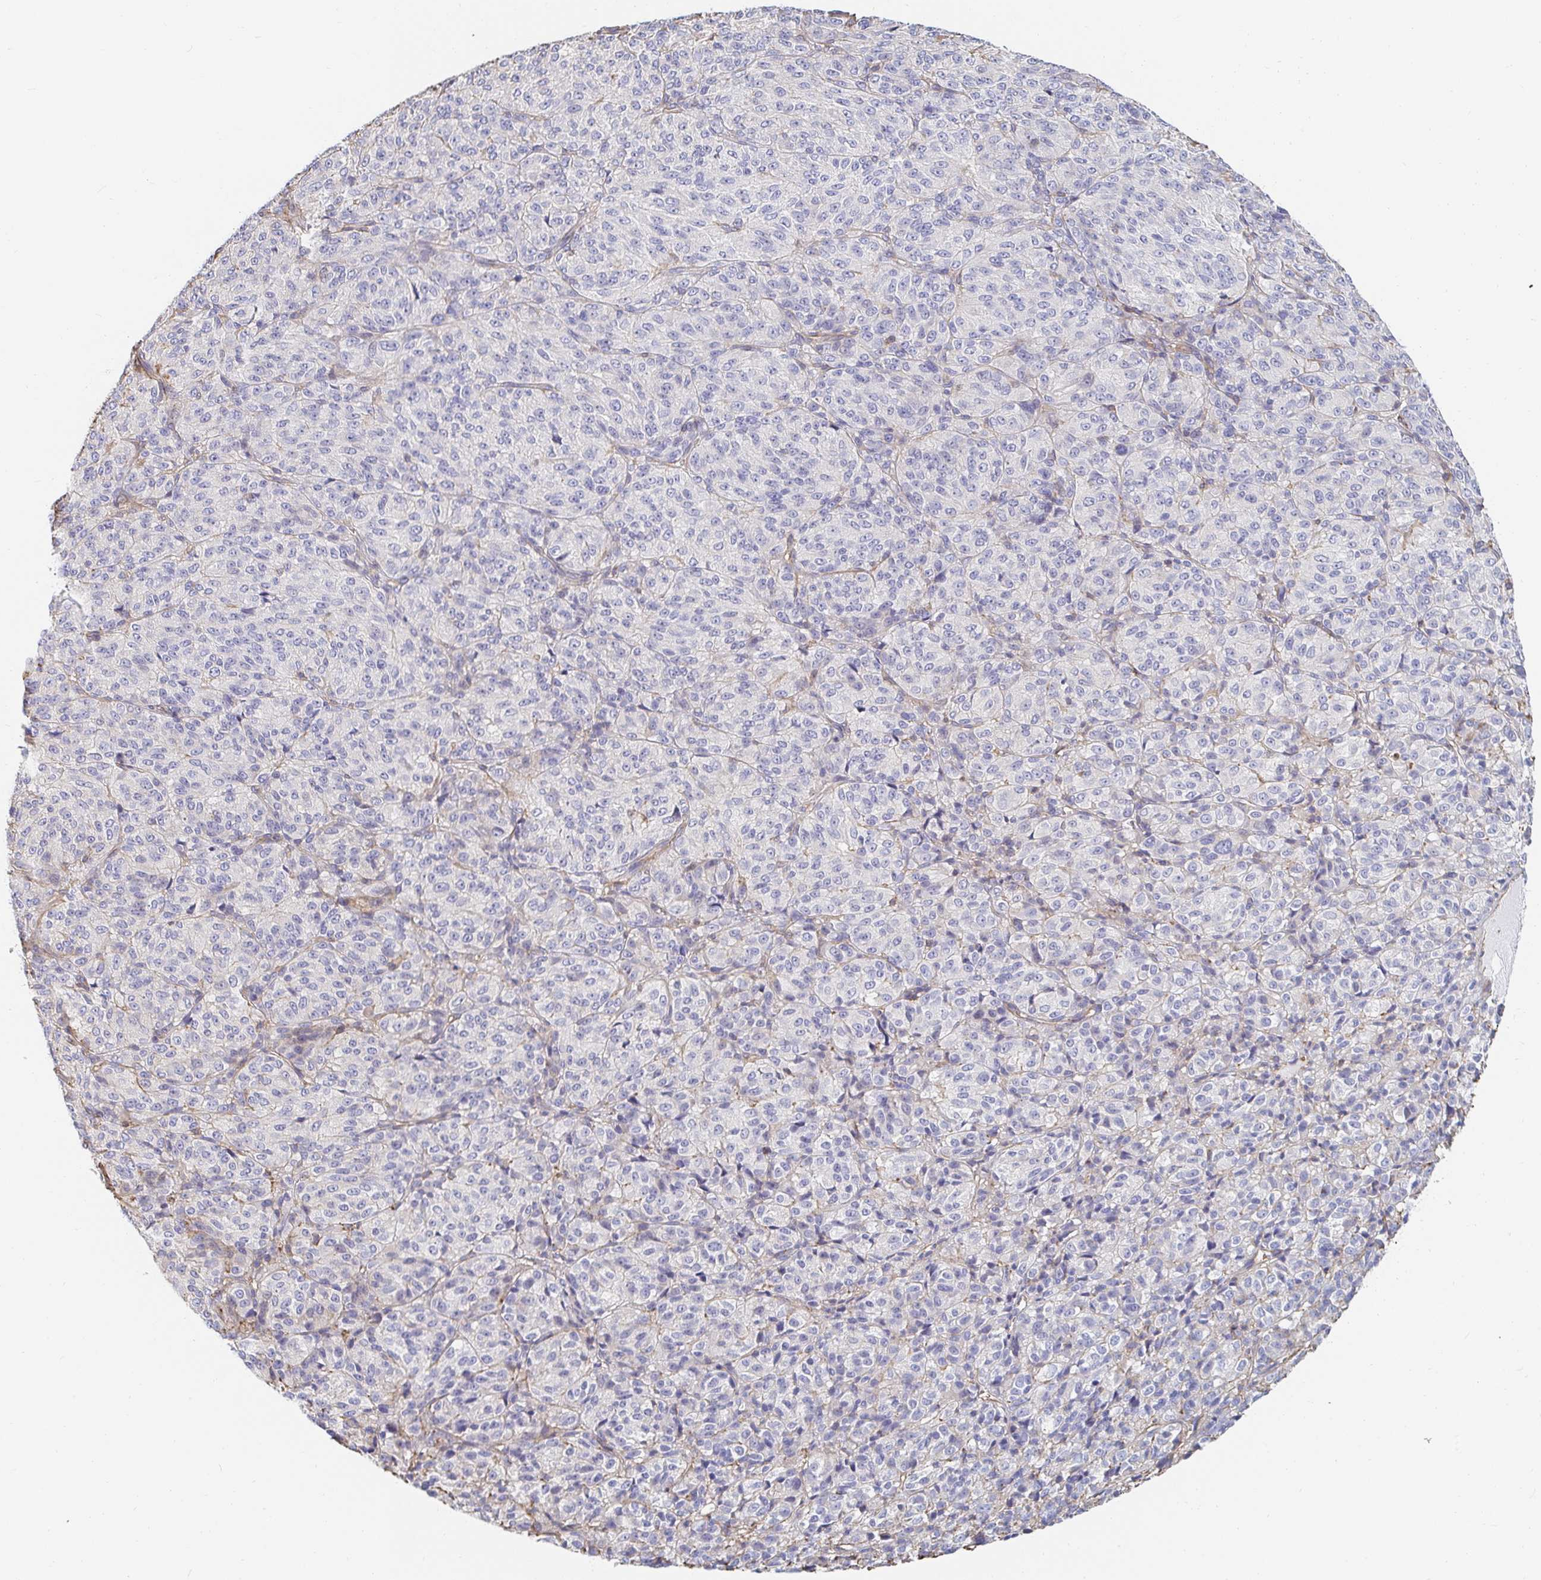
{"staining": {"intensity": "negative", "quantity": "none", "location": "none"}, "tissue": "melanoma", "cell_type": "Tumor cells", "image_type": "cancer", "snomed": [{"axis": "morphology", "description": "Malignant melanoma, Metastatic site"}, {"axis": "topography", "description": "Brain"}], "caption": "Immunohistochemistry (IHC) of malignant melanoma (metastatic site) reveals no expression in tumor cells.", "gene": "PTPN14", "patient": {"sex": "female", "age": 56}}